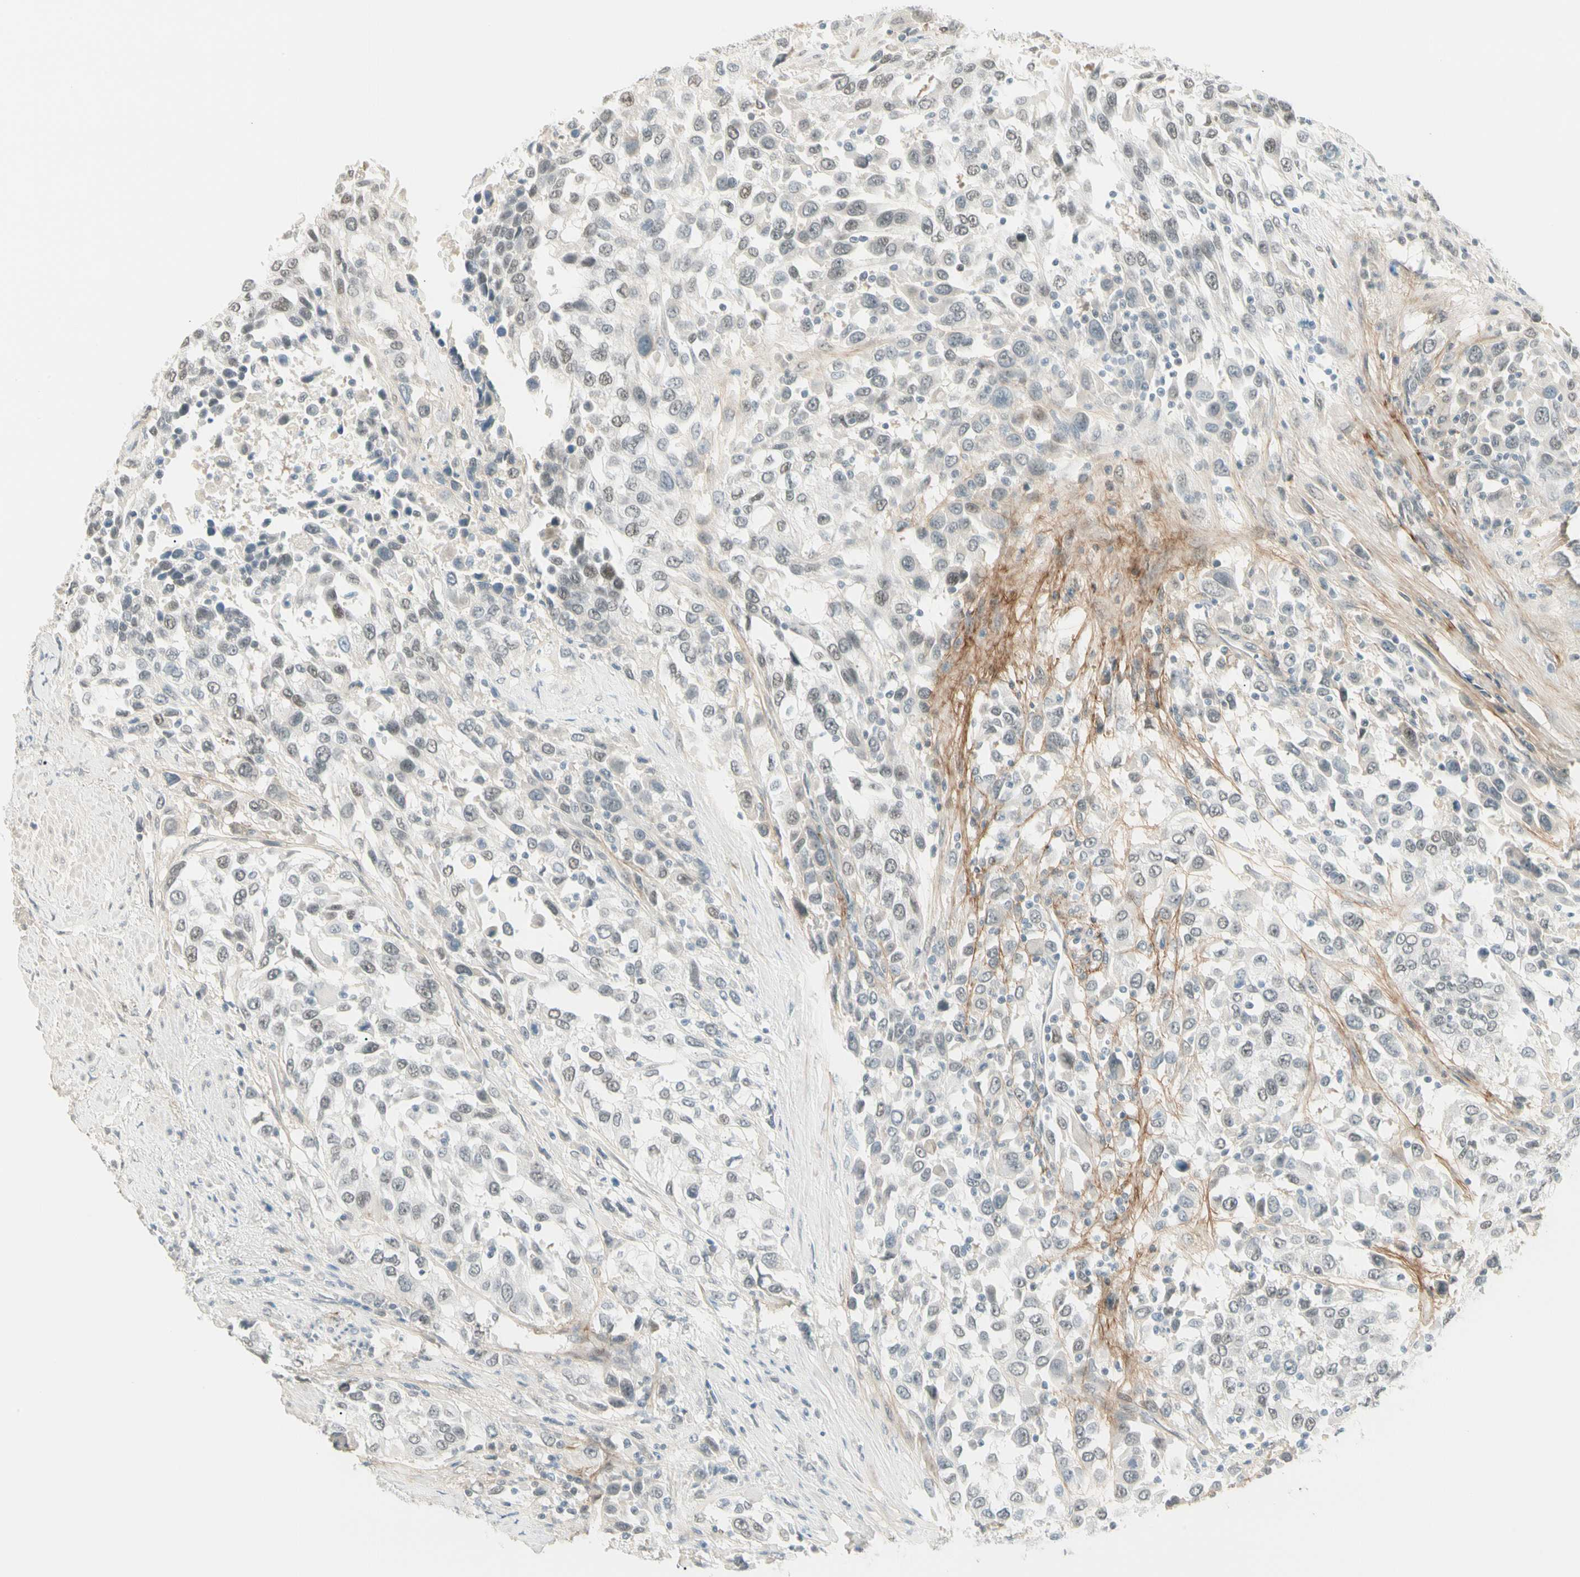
{"staining": {"intensity": "negative", "quantity": "none", "location": "none"}, "tissue": "urothelial cancer", "cell_type": "Tumor cells", "image_type": "cancer", "snomed": [{"axis": "morphology", "description": "Urothelial carcinoma, High grade"}, {"axis": "topography", "description": "Urinary bladder"}], "caption": "Tumor cells are negative for protein expression in human high-grade urothelial carcinoma. (DAB immunohistochemistry, high magnification).", "gene": "ASPN", "patient": {"sex": "female", "age": 80}}